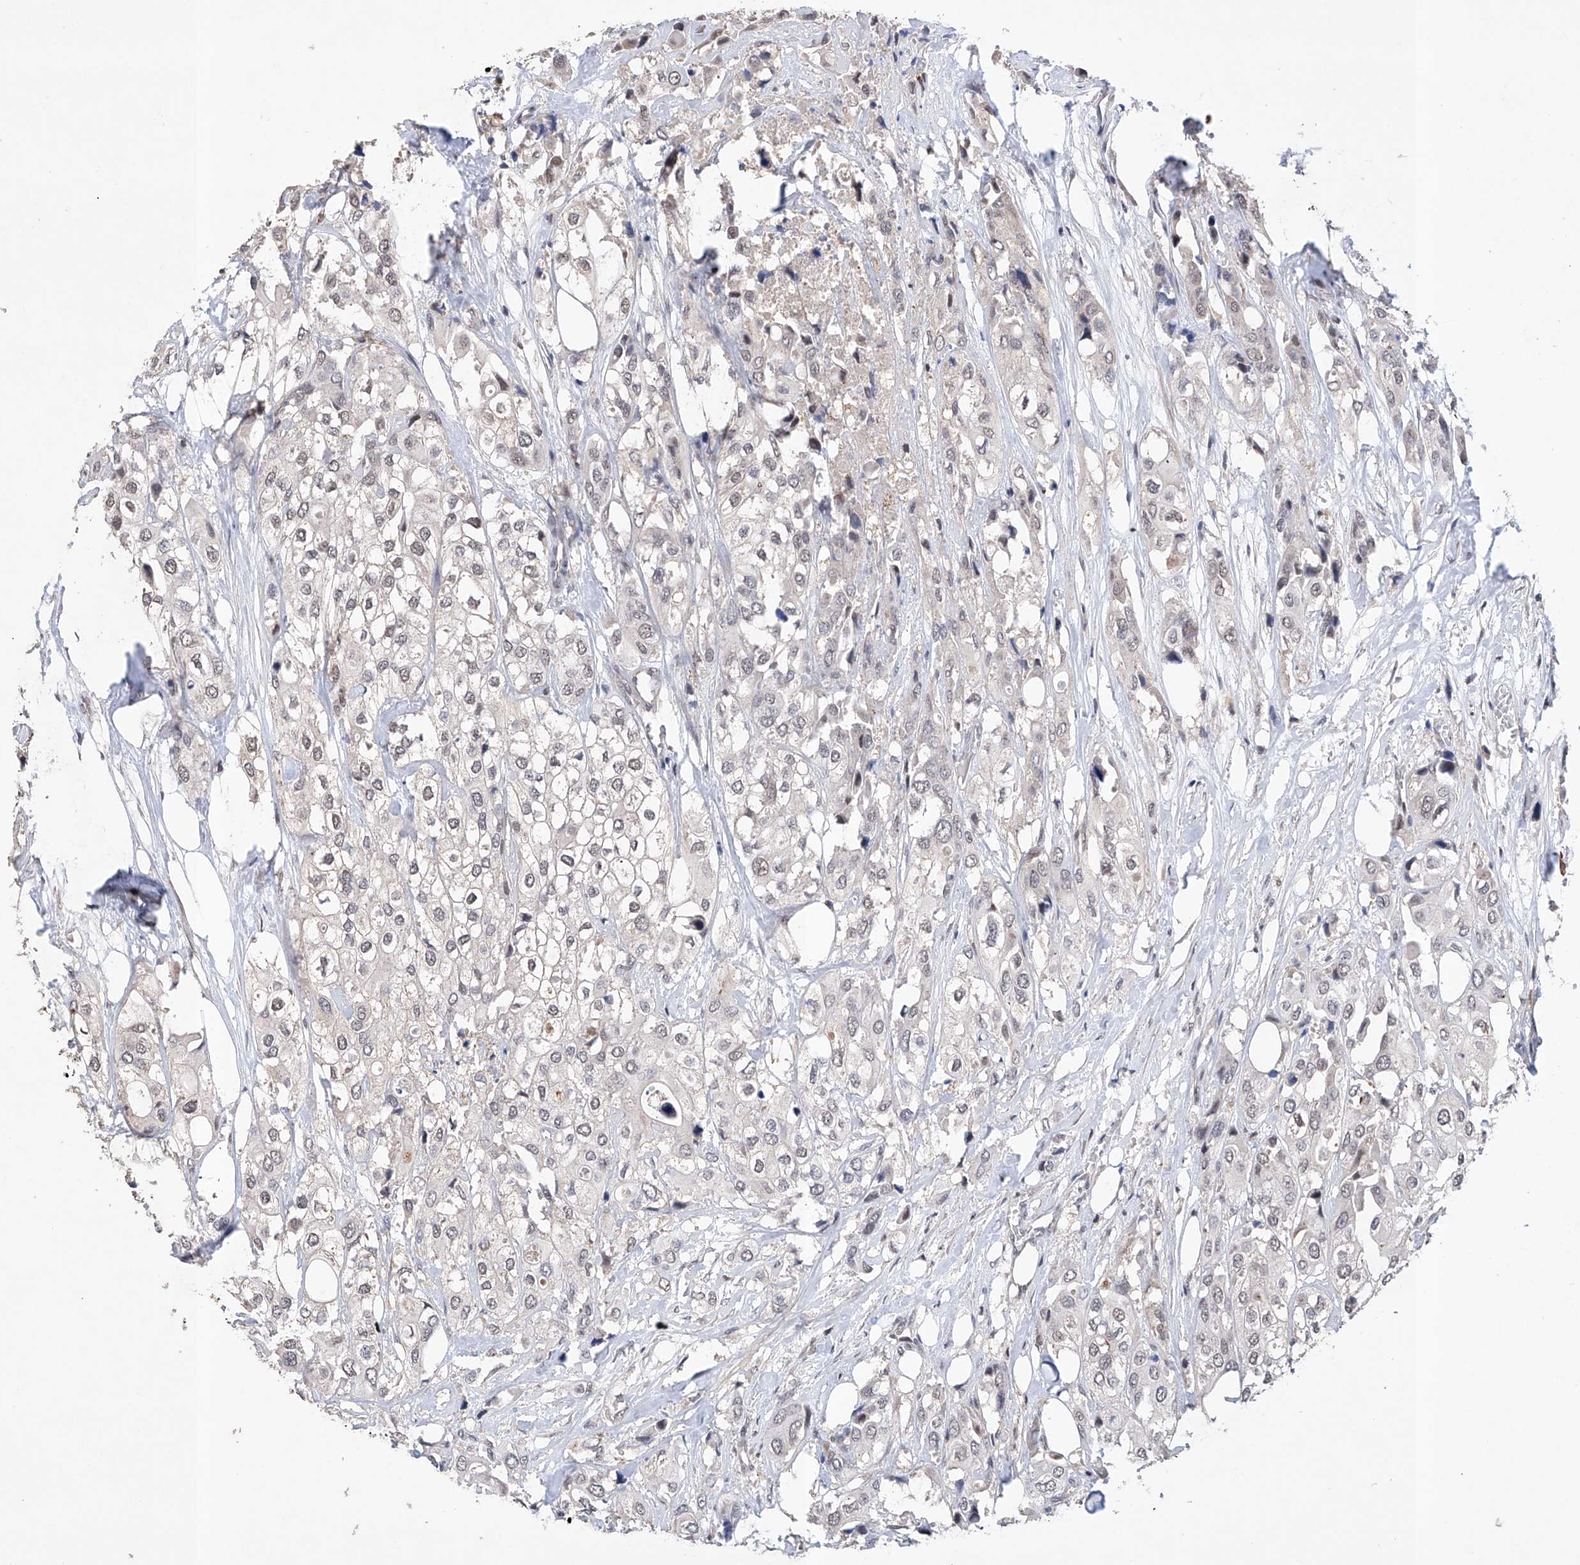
{"staining": {"intensity": "weak", "quantity": "25%-75%", "location": "nuclear"}, "tissue": "urothelial cancer", "cell_type": "Tumor cells", "image_type": "cancer", "snomed": [{"axis": "morphology", "description": "Urothelial carcinoma, High grade"}, {"axis": "topography", "description": "Urinary bladder"}], "caption": "IHC histopathology image of human urothelial cancer stained for a protein (brown), which reveals low levels of weak nuclear expression in about 25%-75% of tumor cells.", "gene": "AFG1L", "patient": {"sex": "male", "age": 64}}